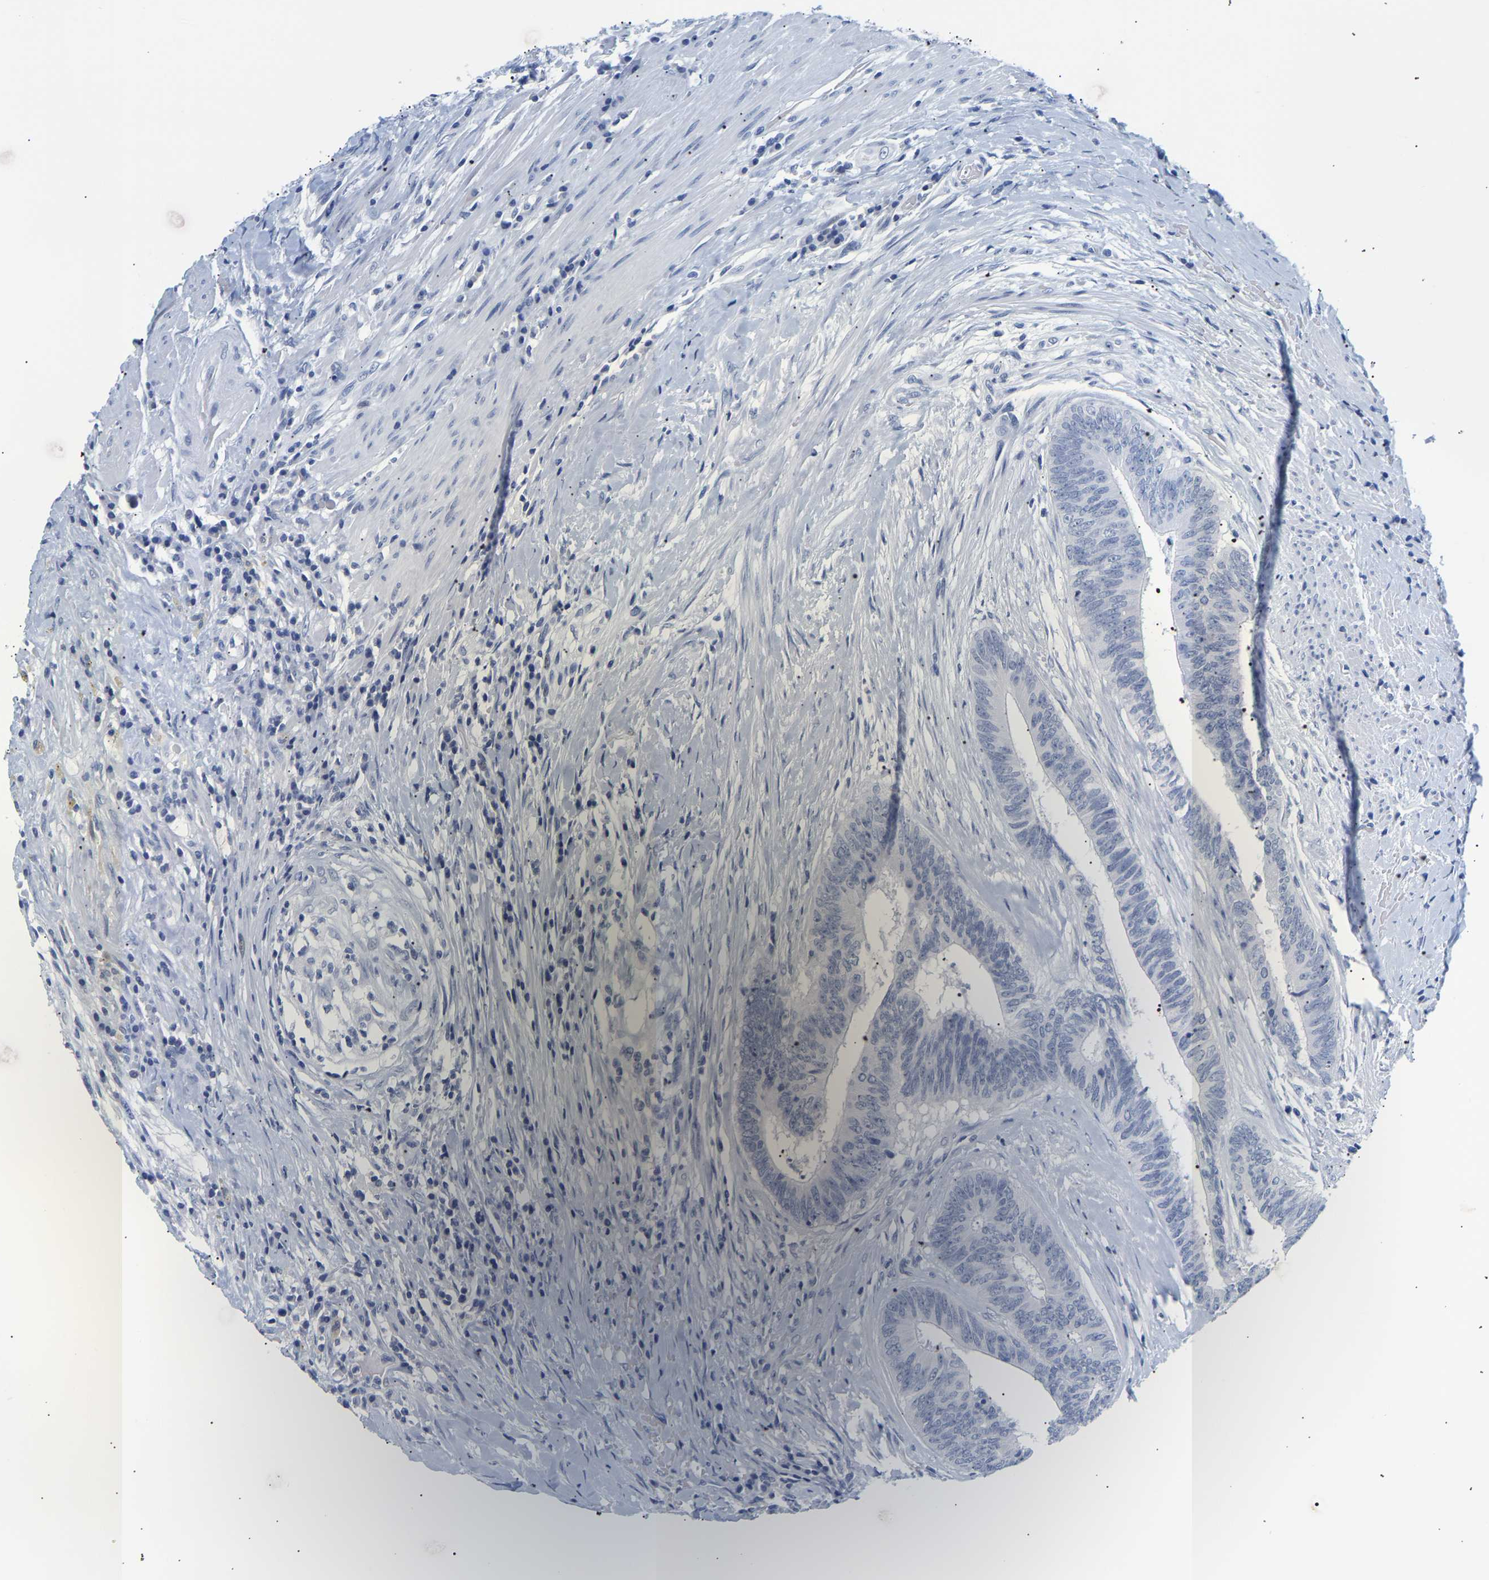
{"staining": {"intensity": "negative", "quantity": "none", "location": "none"}, "tissue": "colorectal cancer", "cell_type": "Tumor cells", "image_type": "cancer", "snomed": [{"axis": "morphology", "description": "Adenocarcinoma, NOS"}, {"axis": "topography", "description": "Rectum"}], "caption": "DAB (3,3'-diaminobenzidine) immunohistochemical staining of colorectal adenocarcinoma displays no significant expression in tumor cells.", "gene": "SPINK2", "patient": {"sex": "male", "age": 72}}